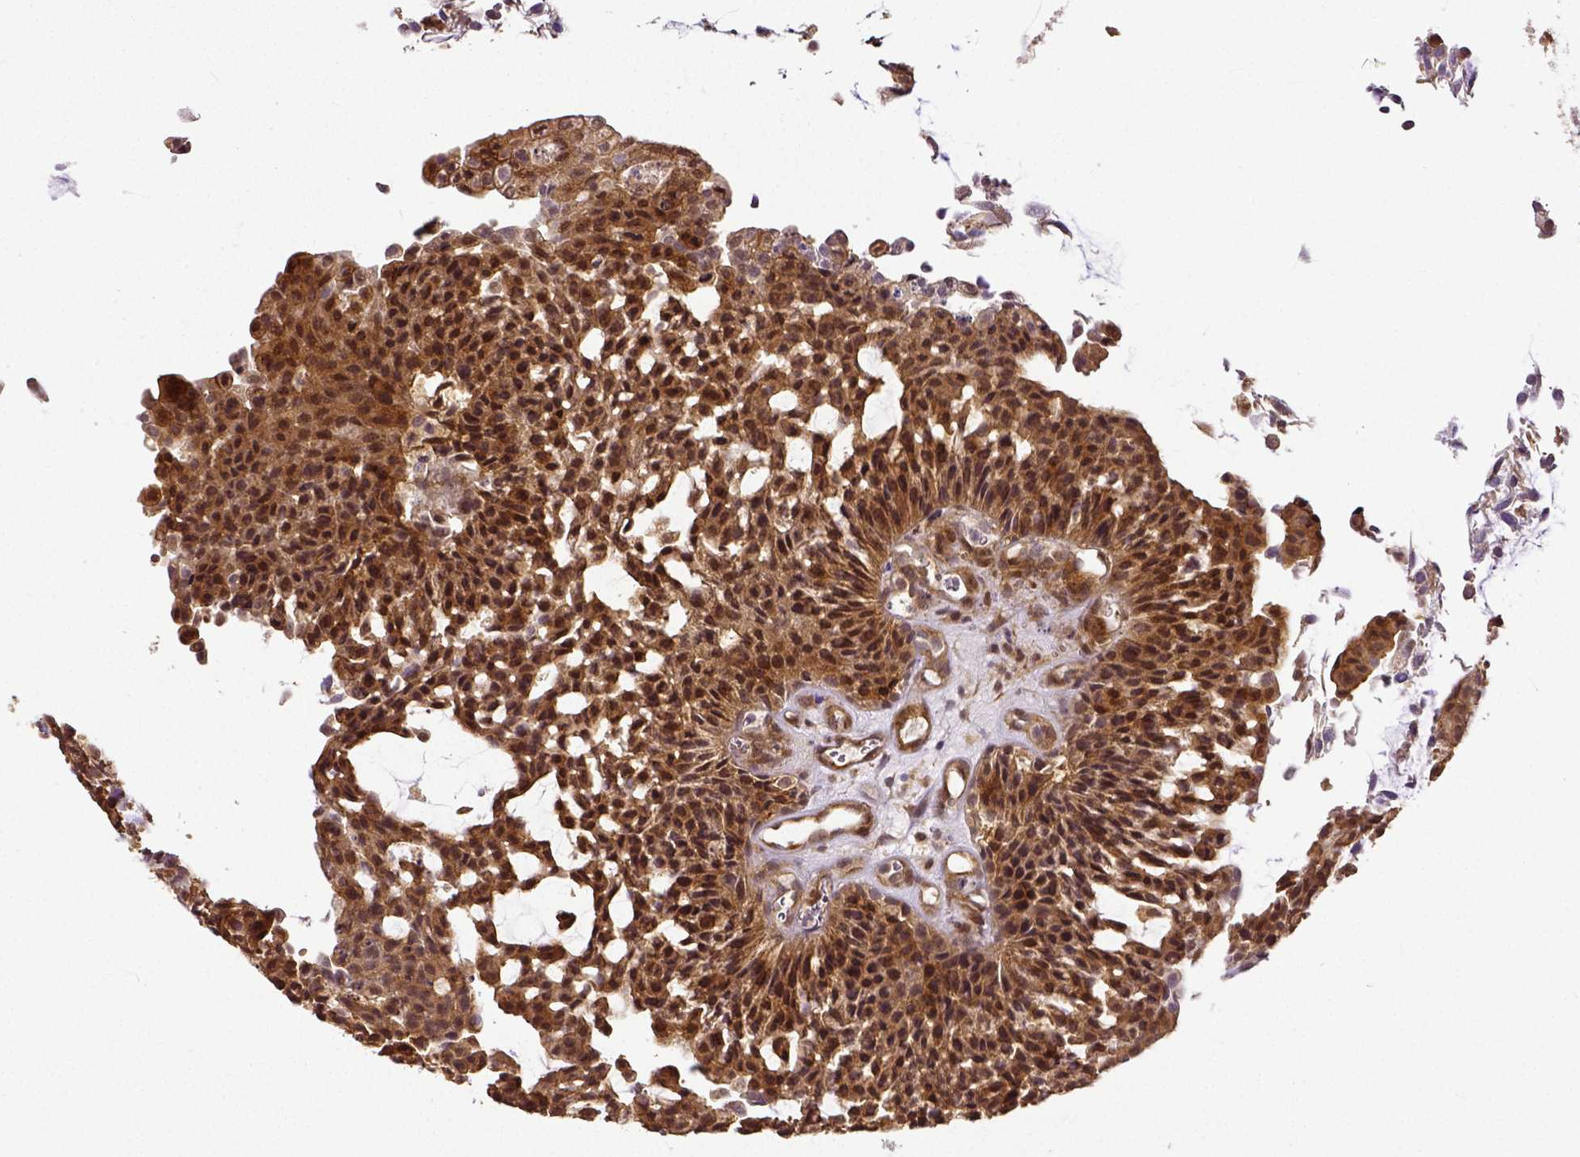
{"staining": {"intensity": "moderate", "quantity": ">75%", "location": "cytoplasmic/membranous,nuclear"}, "tissue": "urothelial cancer", "cell_type": "Tumor cells", "image_type": "cancer", "snomed": [{"axis": "morphology", "description": "Urothelial carcinoma, NOS"}, {"axis": "topography", "description": "Urinary bladder"}], "caption": "Immunohistochemistry of human urothelial cancer reveals medium levels of moderate cytoplasmic/membranous and nuclear staining in about >75% of tumor cells. The staining is performed using DAB (3,3'-diaminobenzidine) brown chromogen to label protein expression. The nuclei are counter-stained blue using hematoxylin.", "gene": "DICER1", "patient": {"sex": "male", "age": 84}}